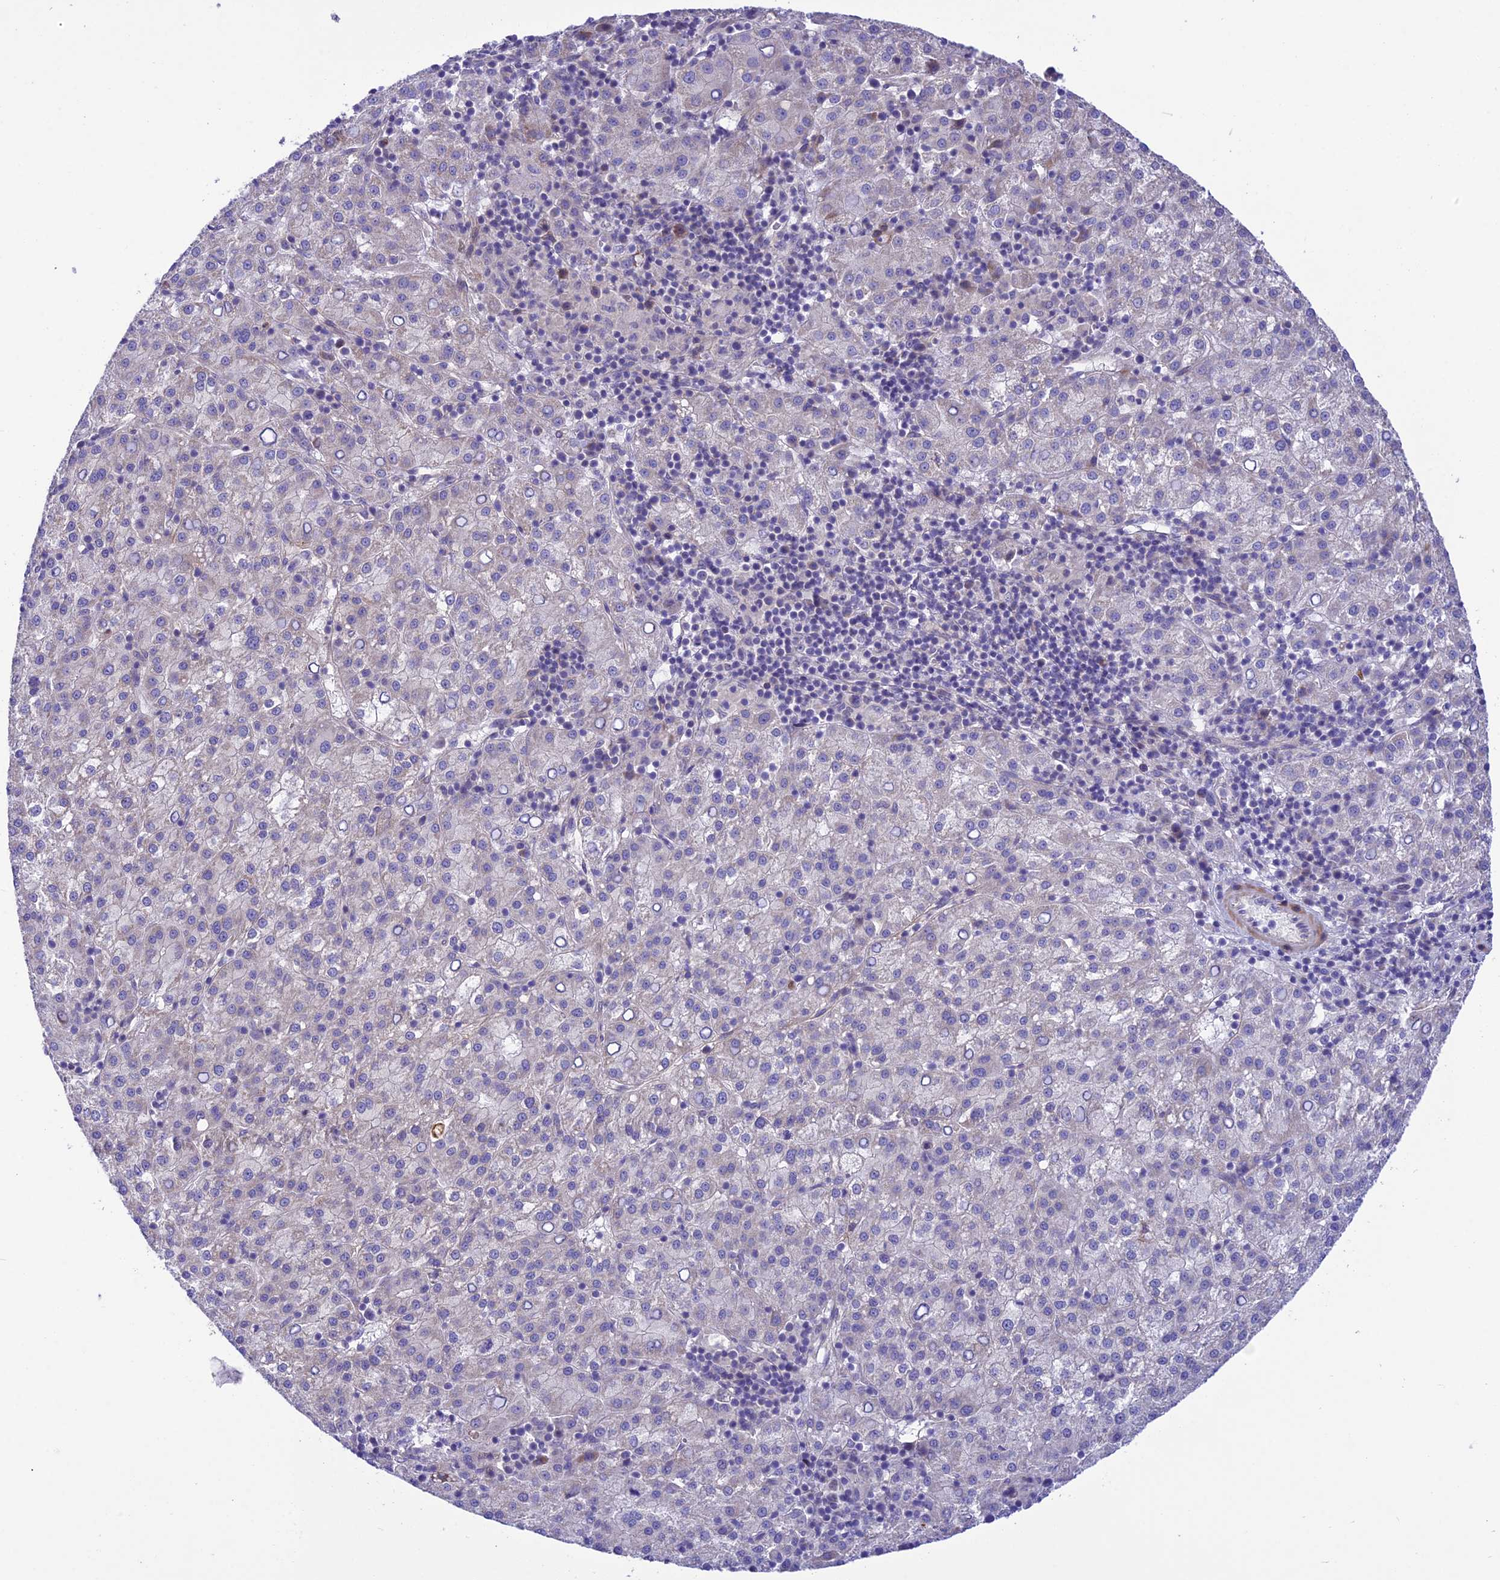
{"staining": {"intensity": "negative", "quantity": "none", "location": "none"}, "tissue": "liver cancer", "cell_type": "Tumor cells", "image_type": "cancer", "snomed": [{"axis": "morphology", "description": "Carcinoma, Hepatocellular, NOS"}, {"axis": "topography", "description": "Liver"}], "caption": "Immunohistochemistry (IHC) image of hepatocellular carcinoma (liver) stained for a protein (brown), which shows no positivity in tumor cells.", "gene": "TRIM43B", "patient": {"sex": "female", "age": 58}}